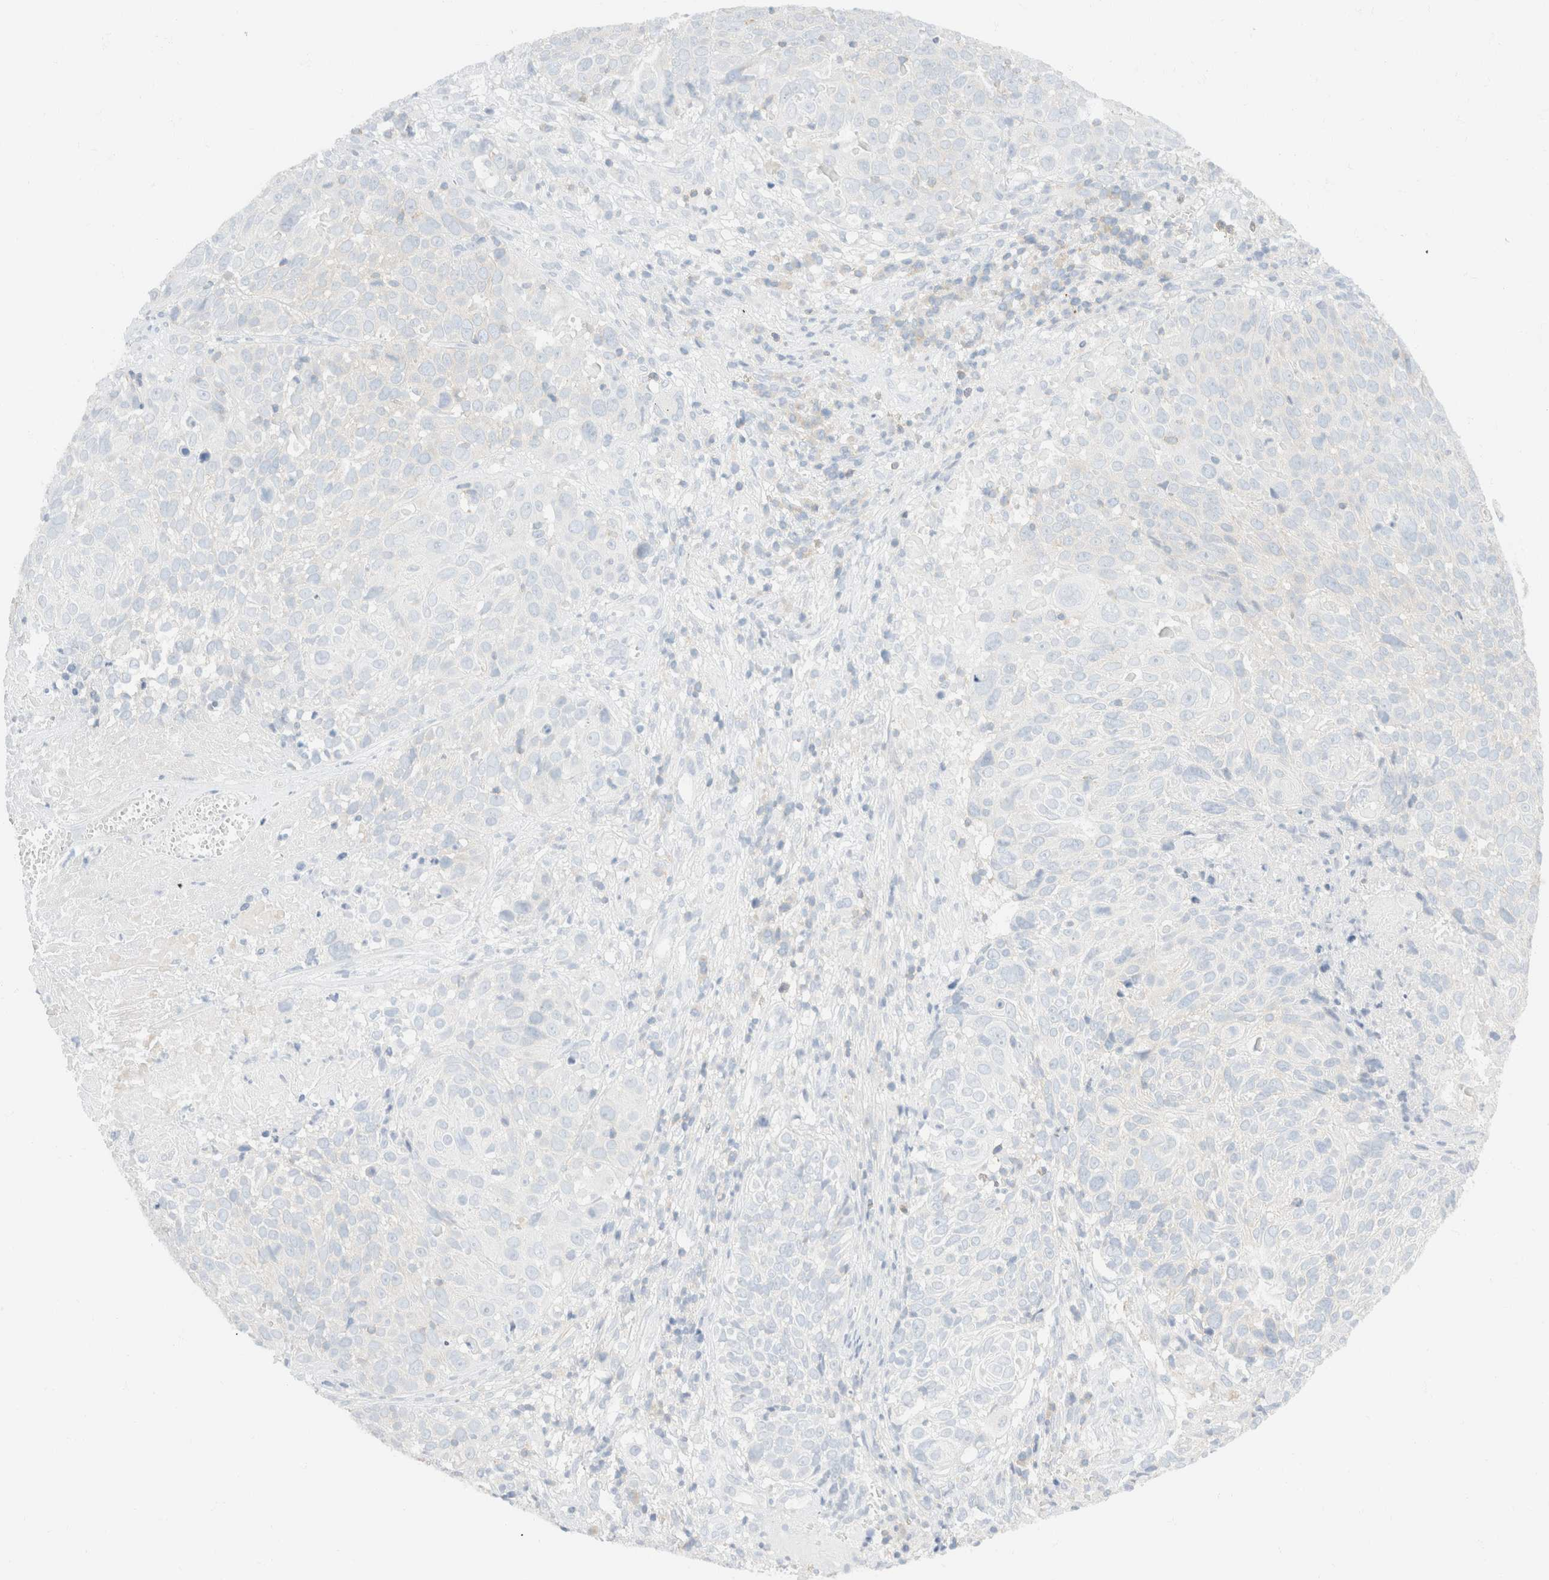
{"staining": {"intensity": "negative", "quantity": "none", "location": "none"}, "tissue": "cervical cancer", "cell_type": "Tumor cells", "image_type": "cancer", "snomed": [{"axis": "morphology", "description": "Squamous cell carcinoma, NOS"}, {"axis": "topography", "description": "Cervix"}], "caption": "Cervical cancer (squamous cell carcinoma) was stained to show a protein in brown. There is no significant positivity in tumor cells.", "gene": "SH3GLB2", "patient": {"sex": "female", "age": 74}}